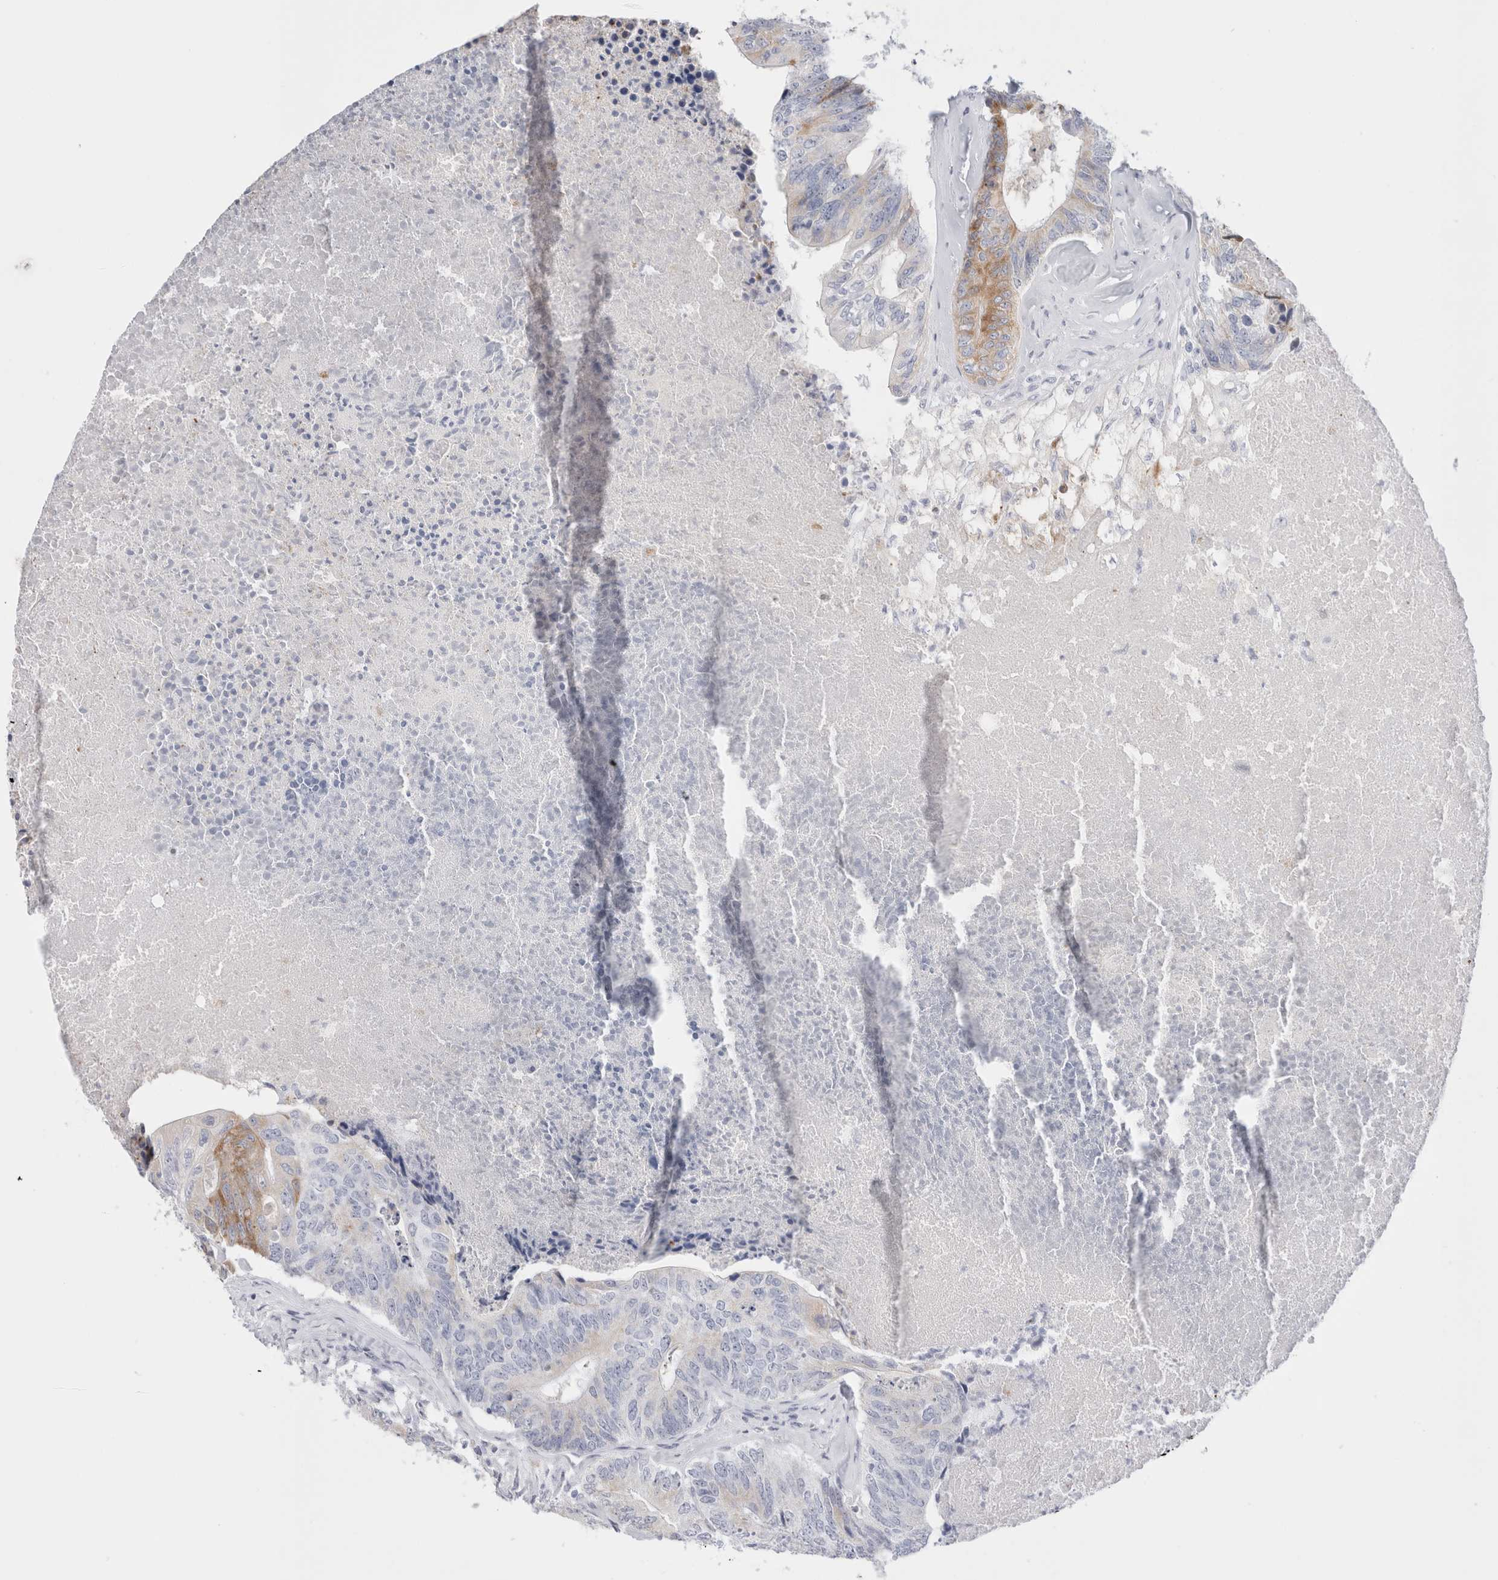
{"staining": {"intensity": "moderate", "quantity": "<25%", "location": "cytoplasmic/membranous"}, "tissue": "colorectal cancer", "cell_type": "Tumor cells", "image_type": "cancer", "snomed": [{"axis": "morphology", "description": "Adenocarcinoma, NOS"}, {"axis": "topography", "description": "Colon"}], "caption": "Tumor cells demonstrate low levels of moderate cytoplasmic/membranous expression in approximately <25% of cells in human colorectal adenocarcinoma.", "gene": "MUC15", "patient": {"sex": "female", "age": 67}}